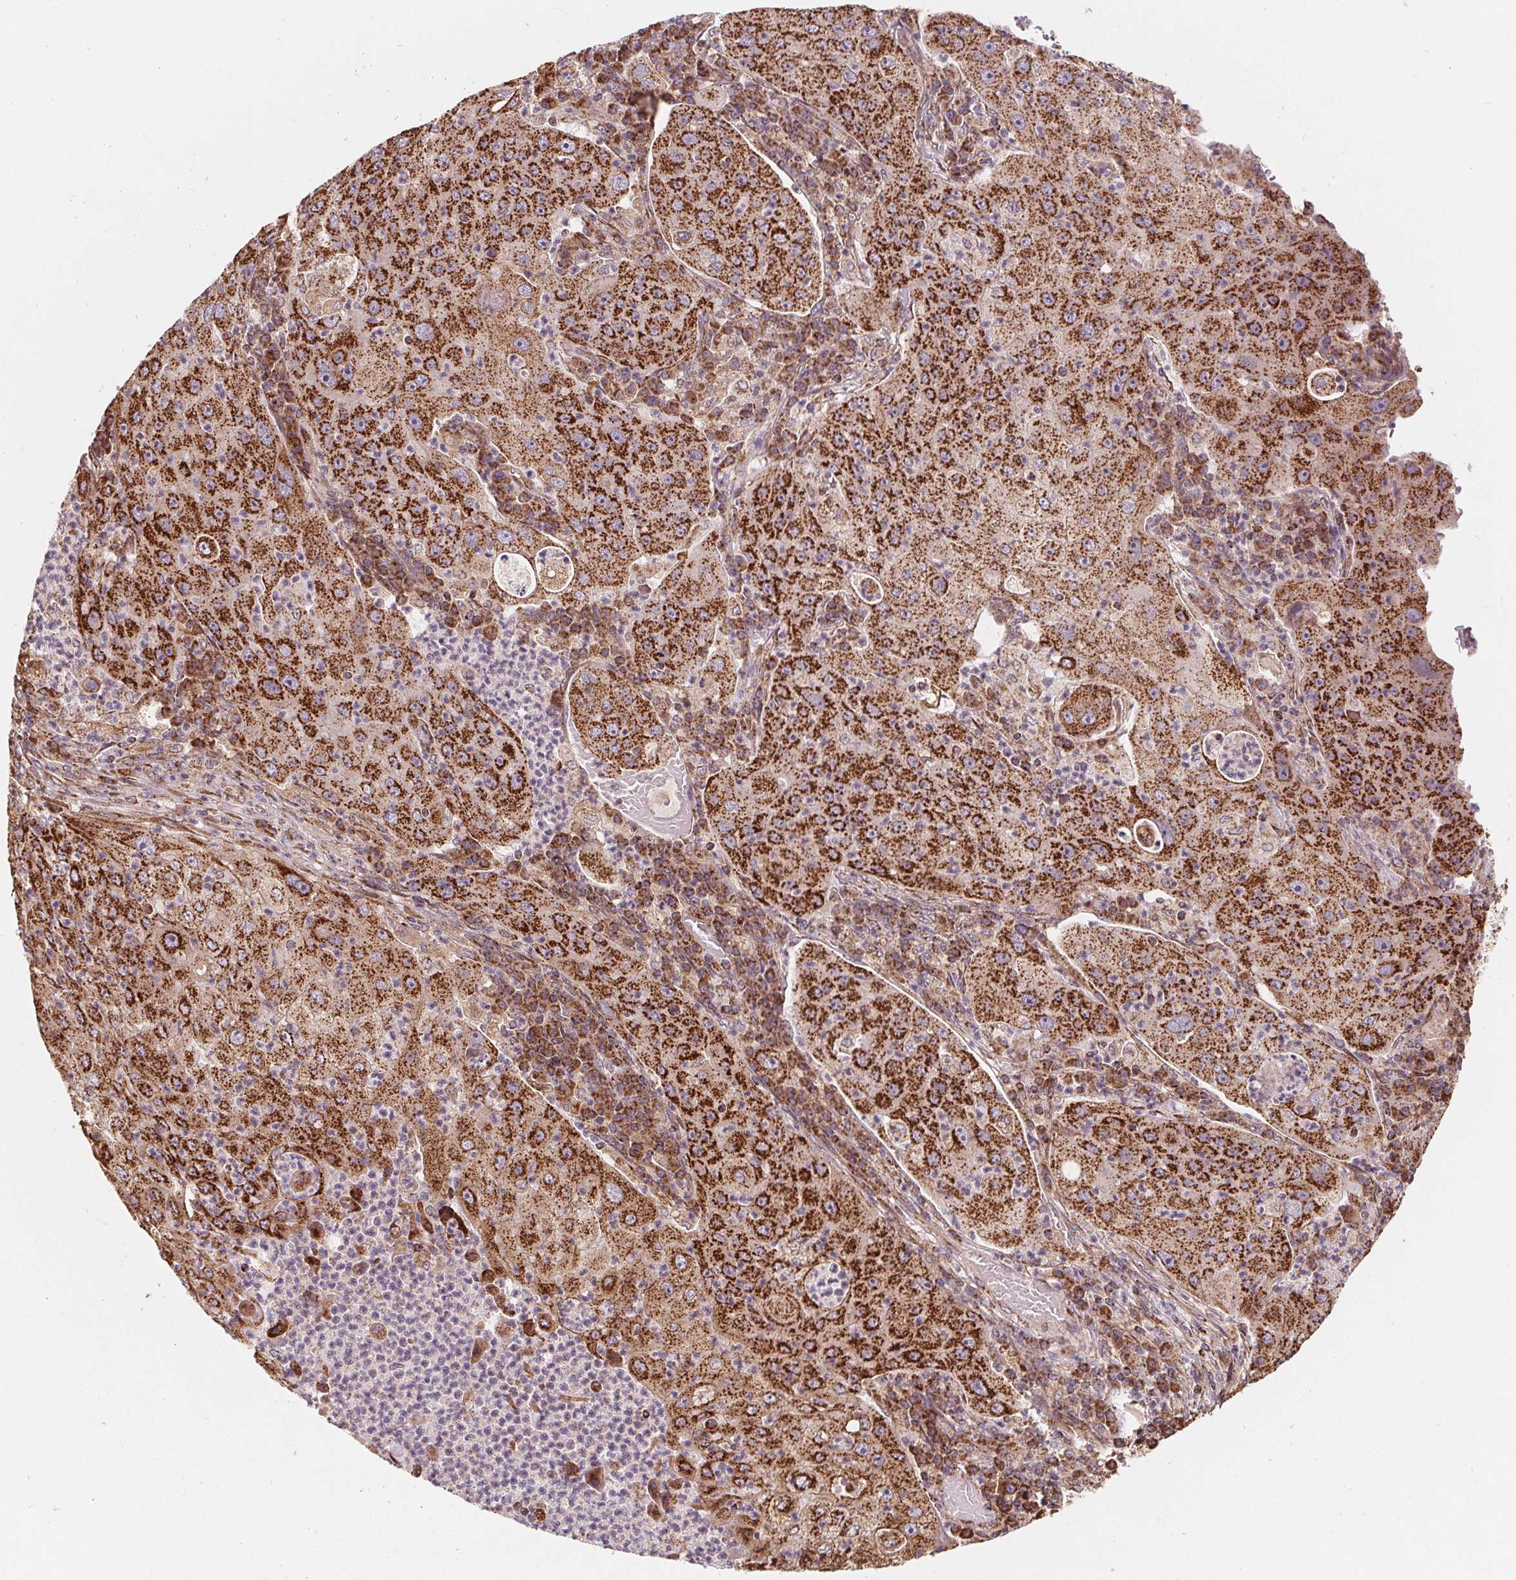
{"staining": {"intensity": "strong", "quantity": ">75%", "location": "cytoplasmic/membranous"}, "tissue": "lung cancer", "cell_type": "Tumor cells", "image_type": "cancer", "snomed": [{"axis": "morphology", "description": "Squamous cell carcinoma, NOS"}, {"axis": "topography", "description": "Lung"}], "caption": "Immunohistochemical staining of lung cancer reveals strong cytoplasmic/membranous protein expression in approximately >75% of tumor cells.", "gene": "PLSCR3", "patient": {"sex": "female", "age": 59}}